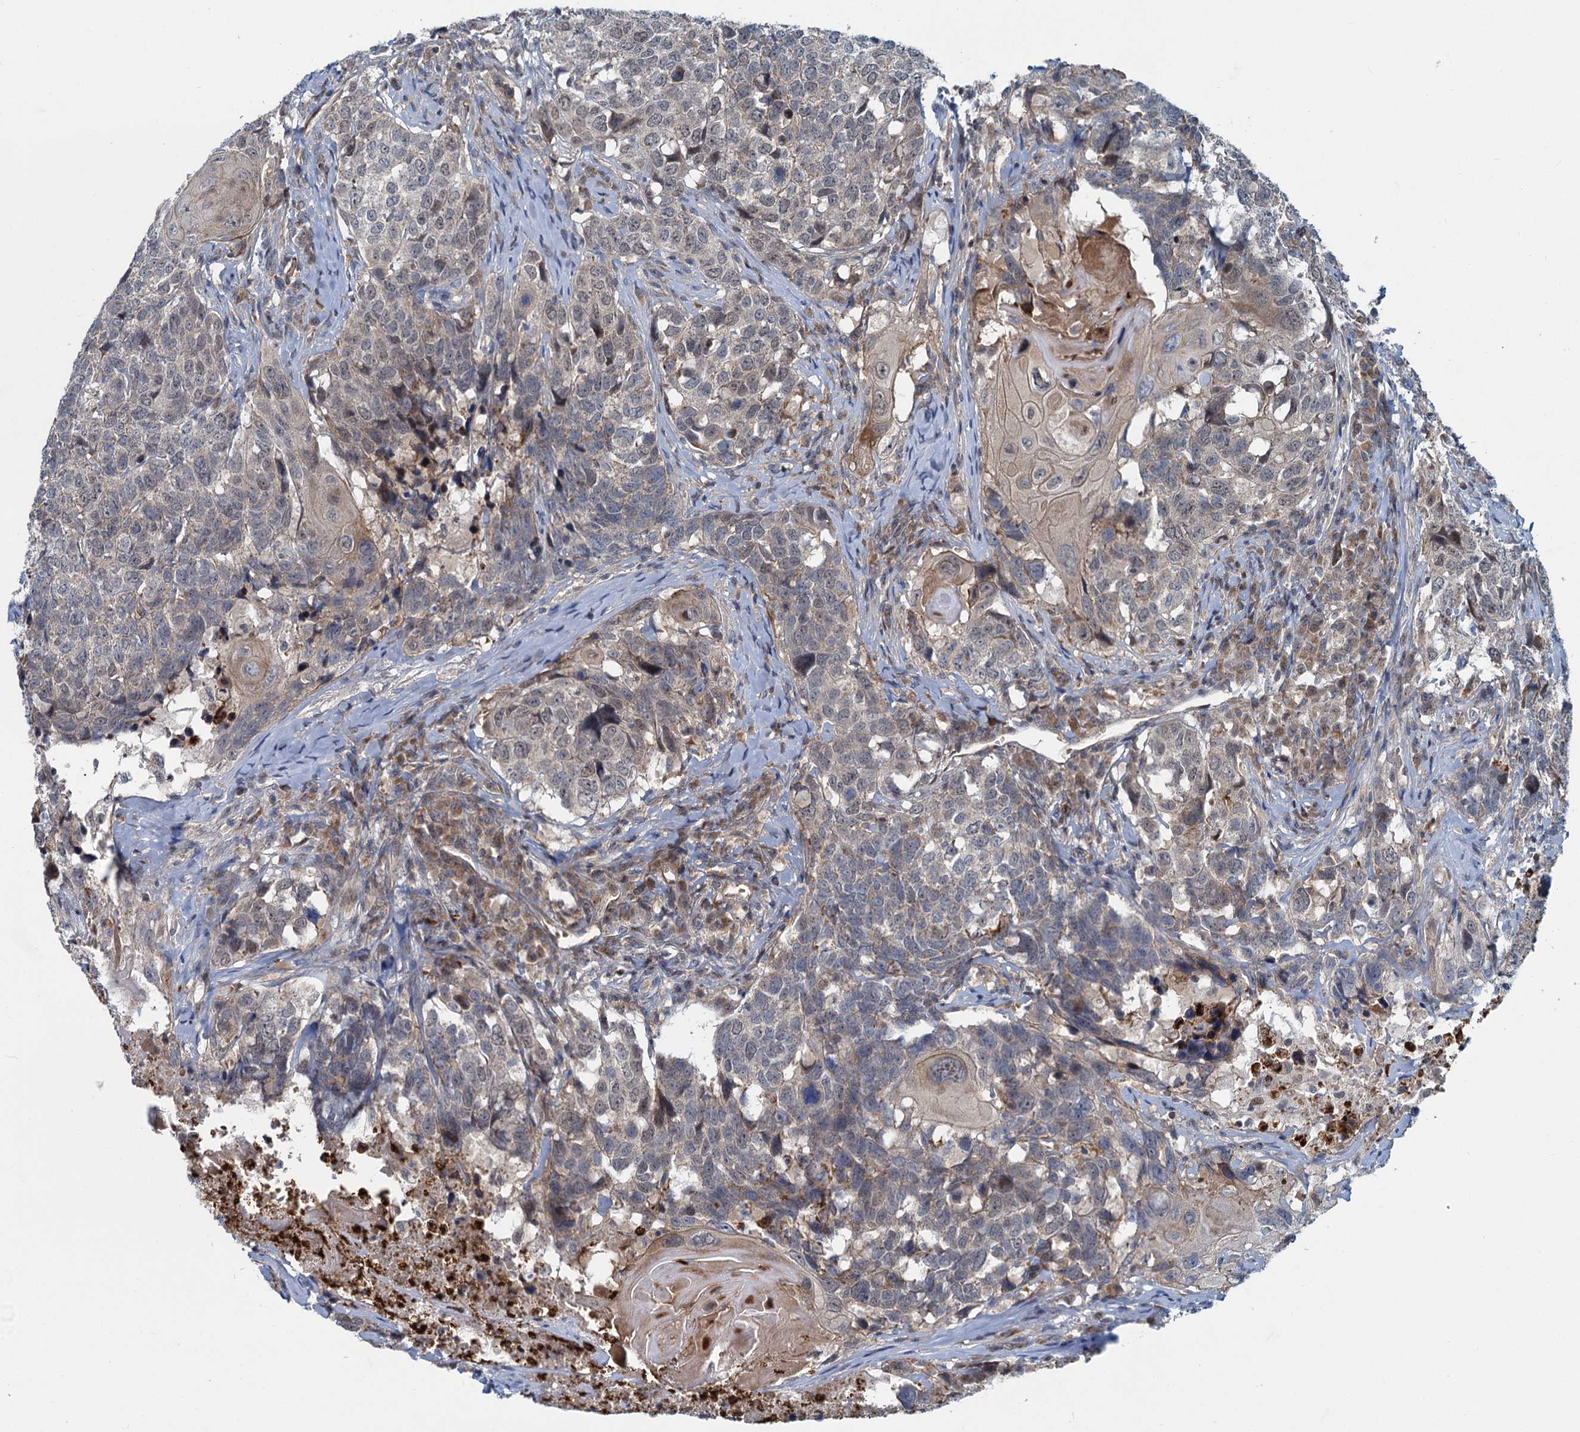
{"staining": {"intensity": "weak", "quantity": "<25%", "location": "cytoplasmic/membranous"}, "tissue": "head and neck cancer", "cell_type": "Tumor cells", "image_type": "cancer", "snomed": [{"axis": "morphology", "description": "Squamous cell carcinoma, NOS"}, {"axis": "topography", "description": "Head-Neck"}], "caption": "Tumor cells show no significant protein positivity in head and neck cancer. (DAB immunohistochemistry (IHC) visualized using brightfield microscopy, high magnification).", "gene": "ADCY2", "patient": {"sex": "male", "age": 66}}